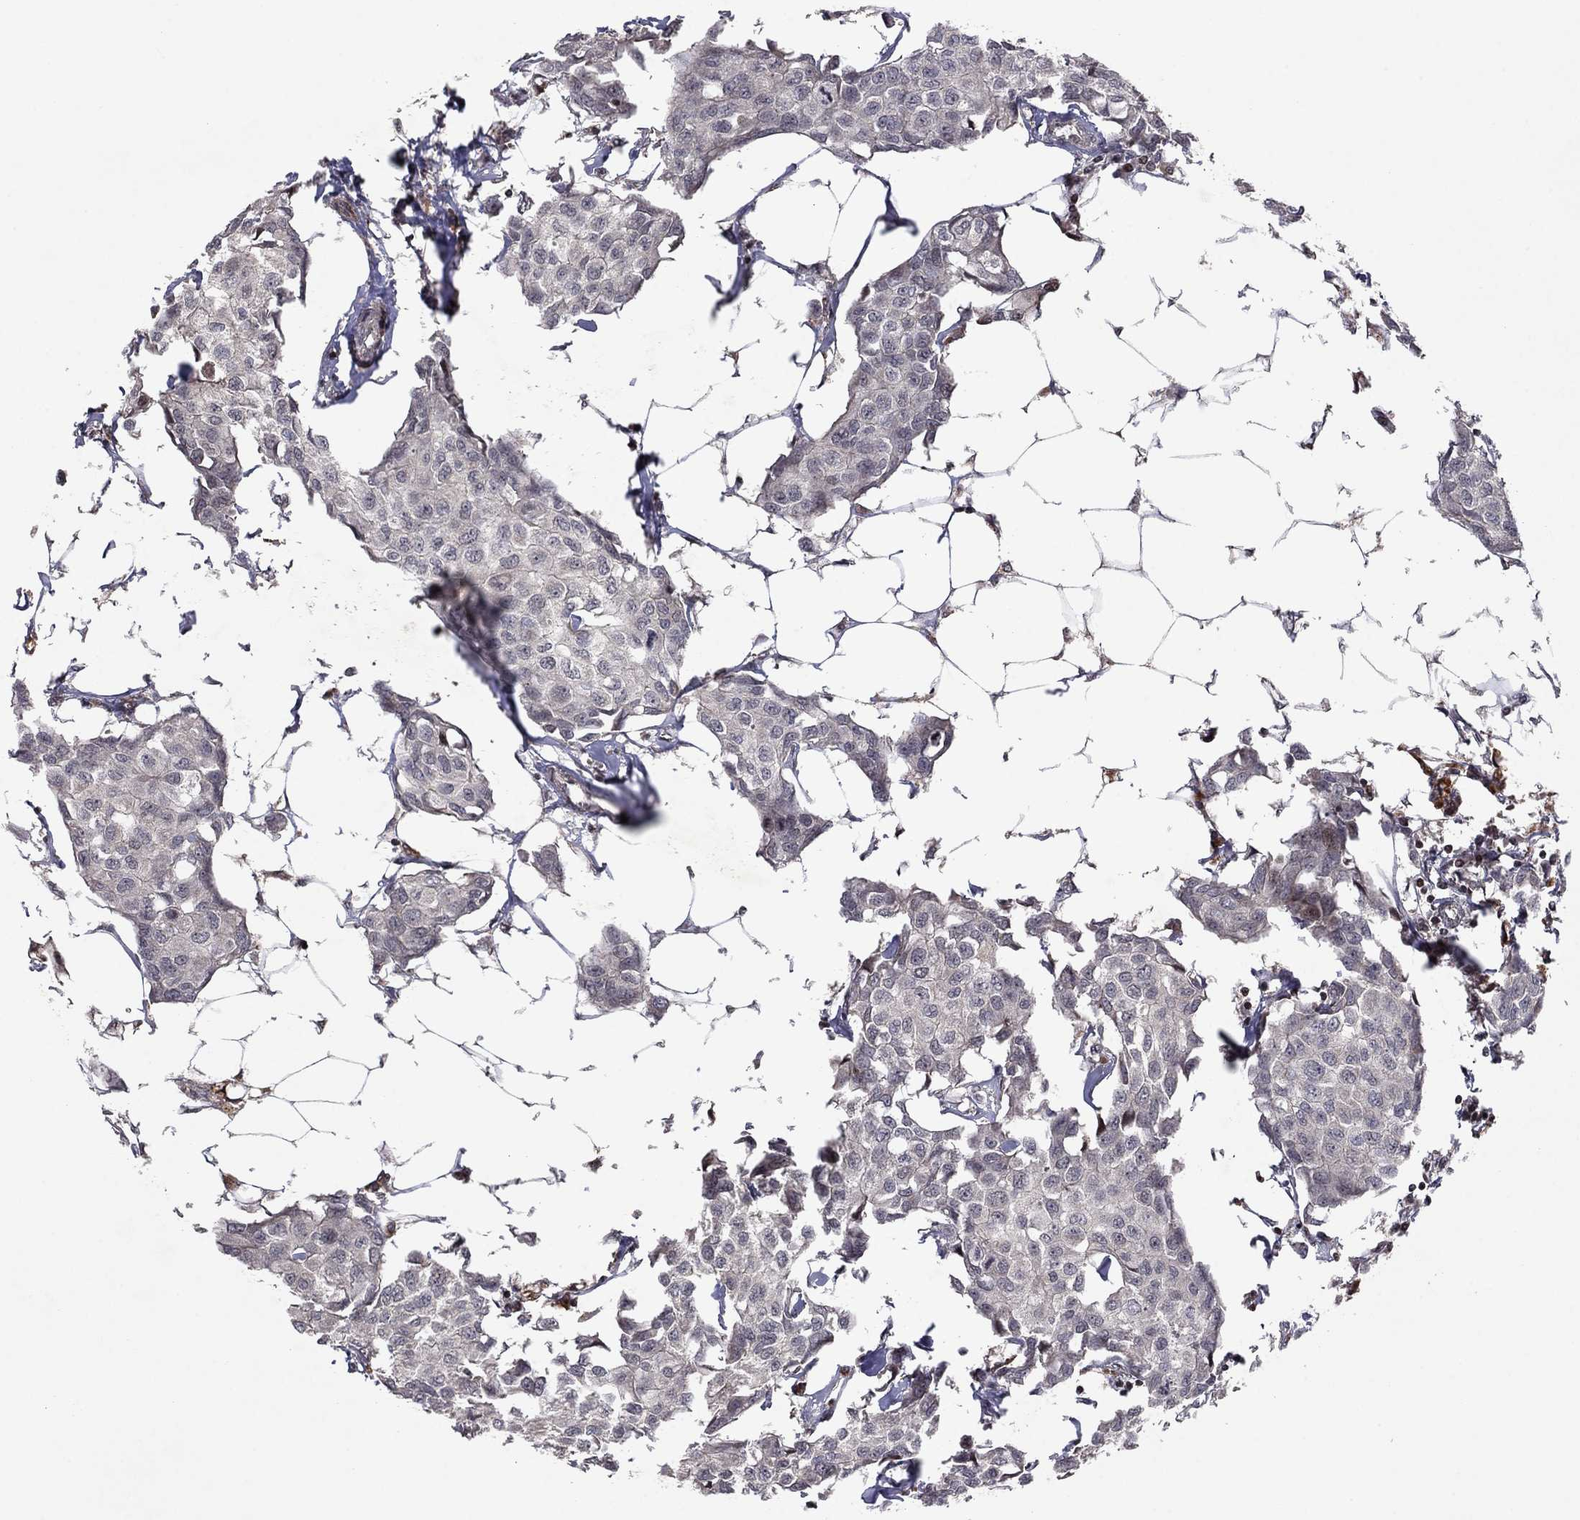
{"staining": {"intensity": "negative", "quantity": "none", "location": "none"}, "tissue": "breast cancer", "cell_type": "Tumor cells", "image_type": "cancer", "snomed": [{"axis": "morphology", "description": "Duct carcinoma"}, {"axis": "topography", "description": "Breast"}], "caption": "Immunohistochemistry (IHC) micrograph of neoplastic tissue: breast cancer (invasive ductal carcinoma) stained with DAB demonstrates no significant protein expression in tumor cells. The staining was performed using DAB (3,3'-diaminobenzidine) to visualize the protein expression in brown, while the nuclei were stained in blue with hematoxylin (Magnification: 20x).", "gene": "SORBS1", "patient": {"sex": "female", "age": 80}}